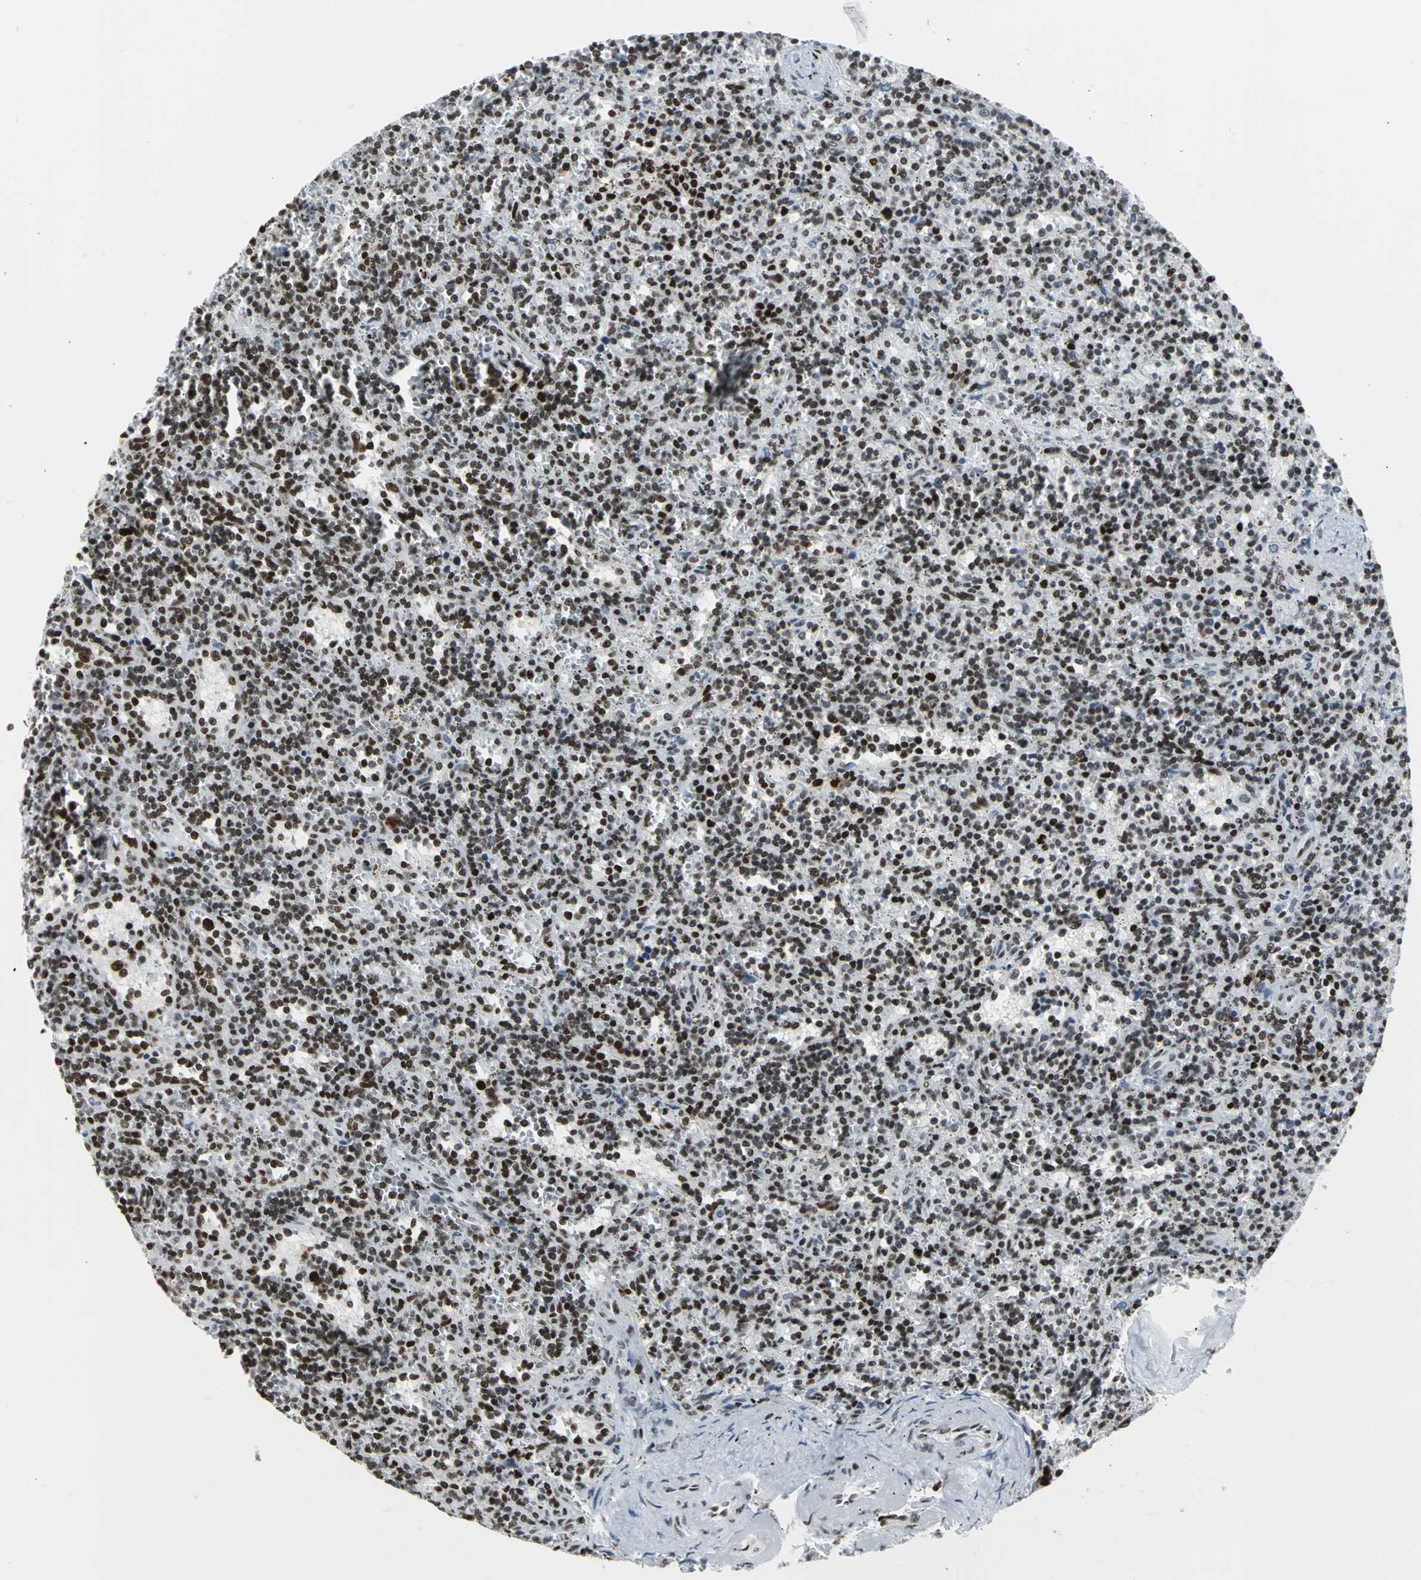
{"staining": {"intensity": "strong", "quantity": ">75%", "location": "nuclear"}, "tissue": "lymphoma", "cell_type": "Tumor cells", "image_type": "cancer", "snomed": [{"axis": "morphology", "description": "Malignant lymphoma, non-Hodgkin's type, Low grade"}, {"axis": "topography", "description": "Spleen"}], "caption": "An immunohistochemistry (IHC) photomicrograph of neoplastic tissue is shown. Protein staining in brown highlights strong nuclear positivity in malignant lymphoma, non-Hodgkin's type (low-grade) within tumor cells.", "gene": "HNRNPD", "patient": {"sex": "male", "age": 73}}